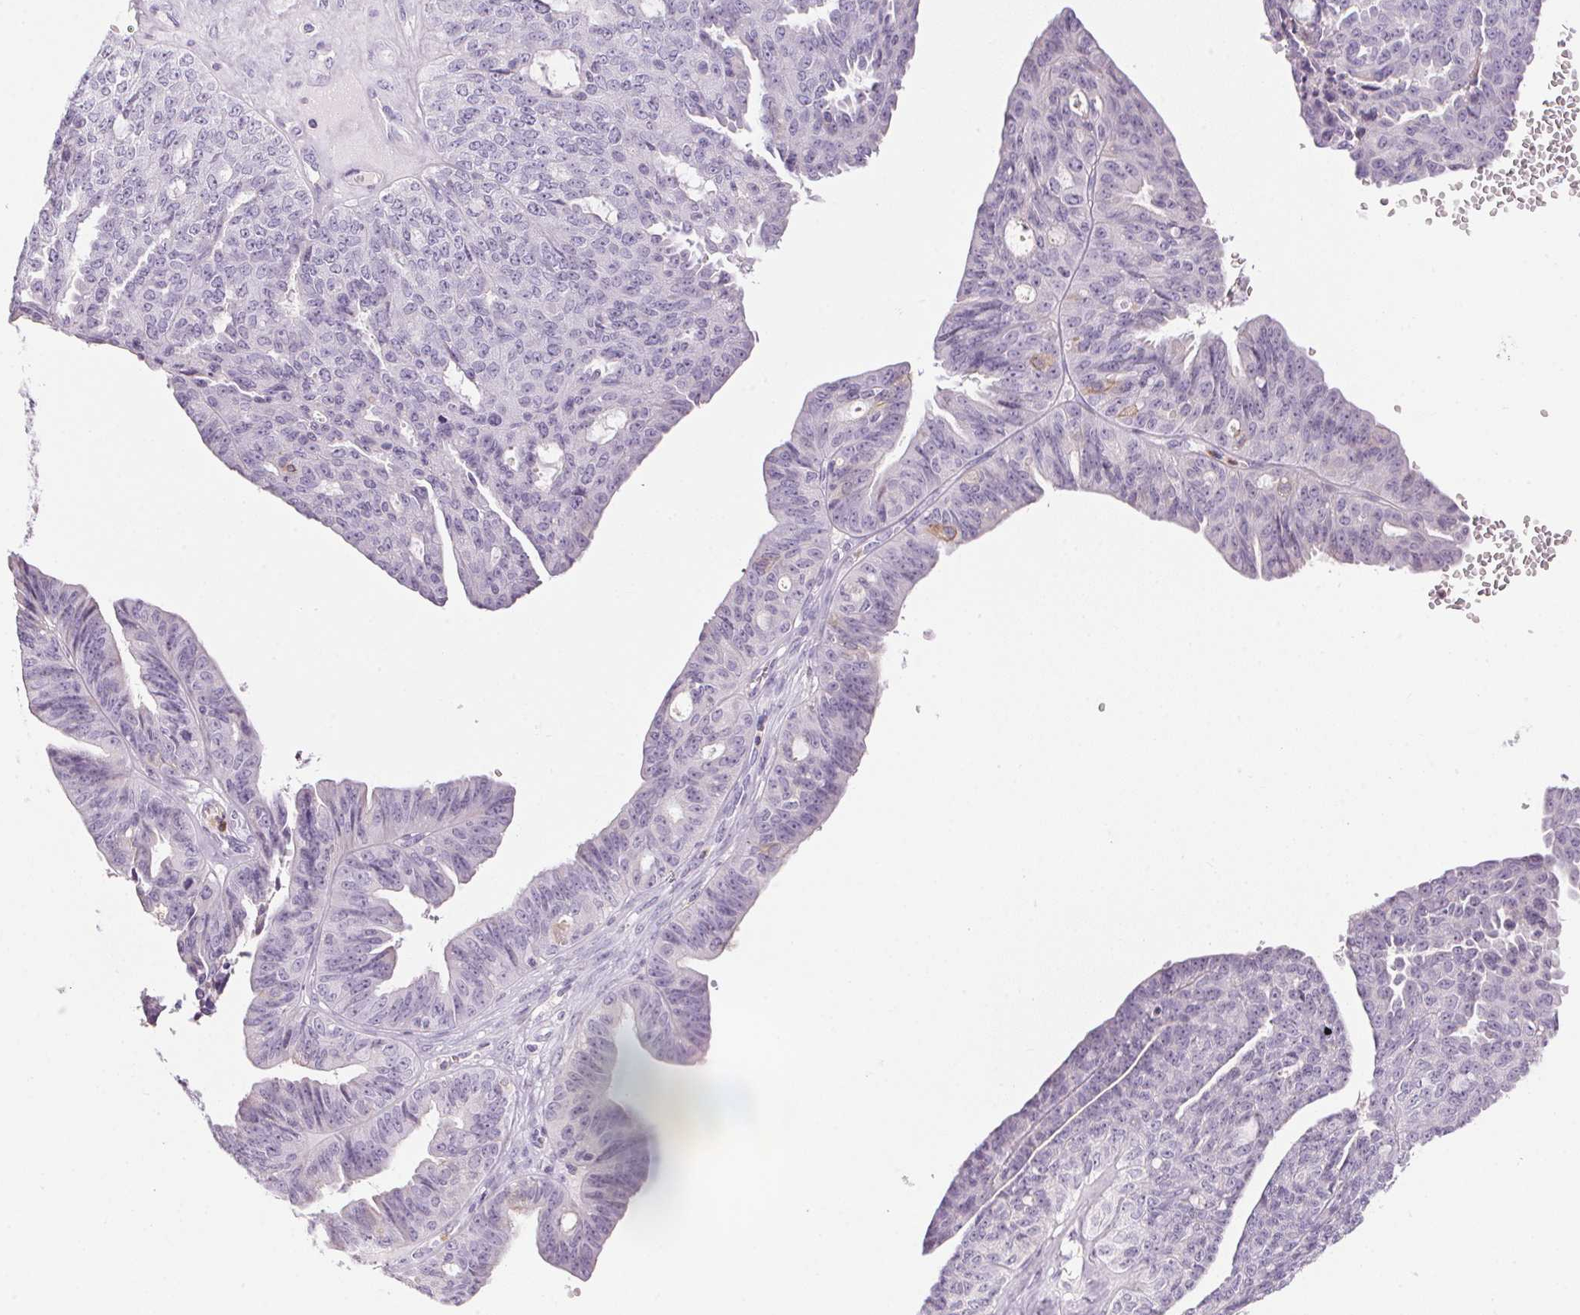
{"staining": {"intensity": "negative", "quantity": "none", "location": "none"}, "tissue": "ovarian cancer", "cell_type": "Tumor cells", "image_type": "cancer", "snomed": [{"axis": "morphology", "description": "Cystadenocarcinoma, serous, NOS"}, {"axis": "topography", "description": "Ovary"}], "caption": "A micrograph of serous cystadenocarcinoma (ovarian) stained for a protein exhibits no brown staining in tumor cells.", "gene": "ECPAS", "patient": {"sex": "female", "age": 71}}